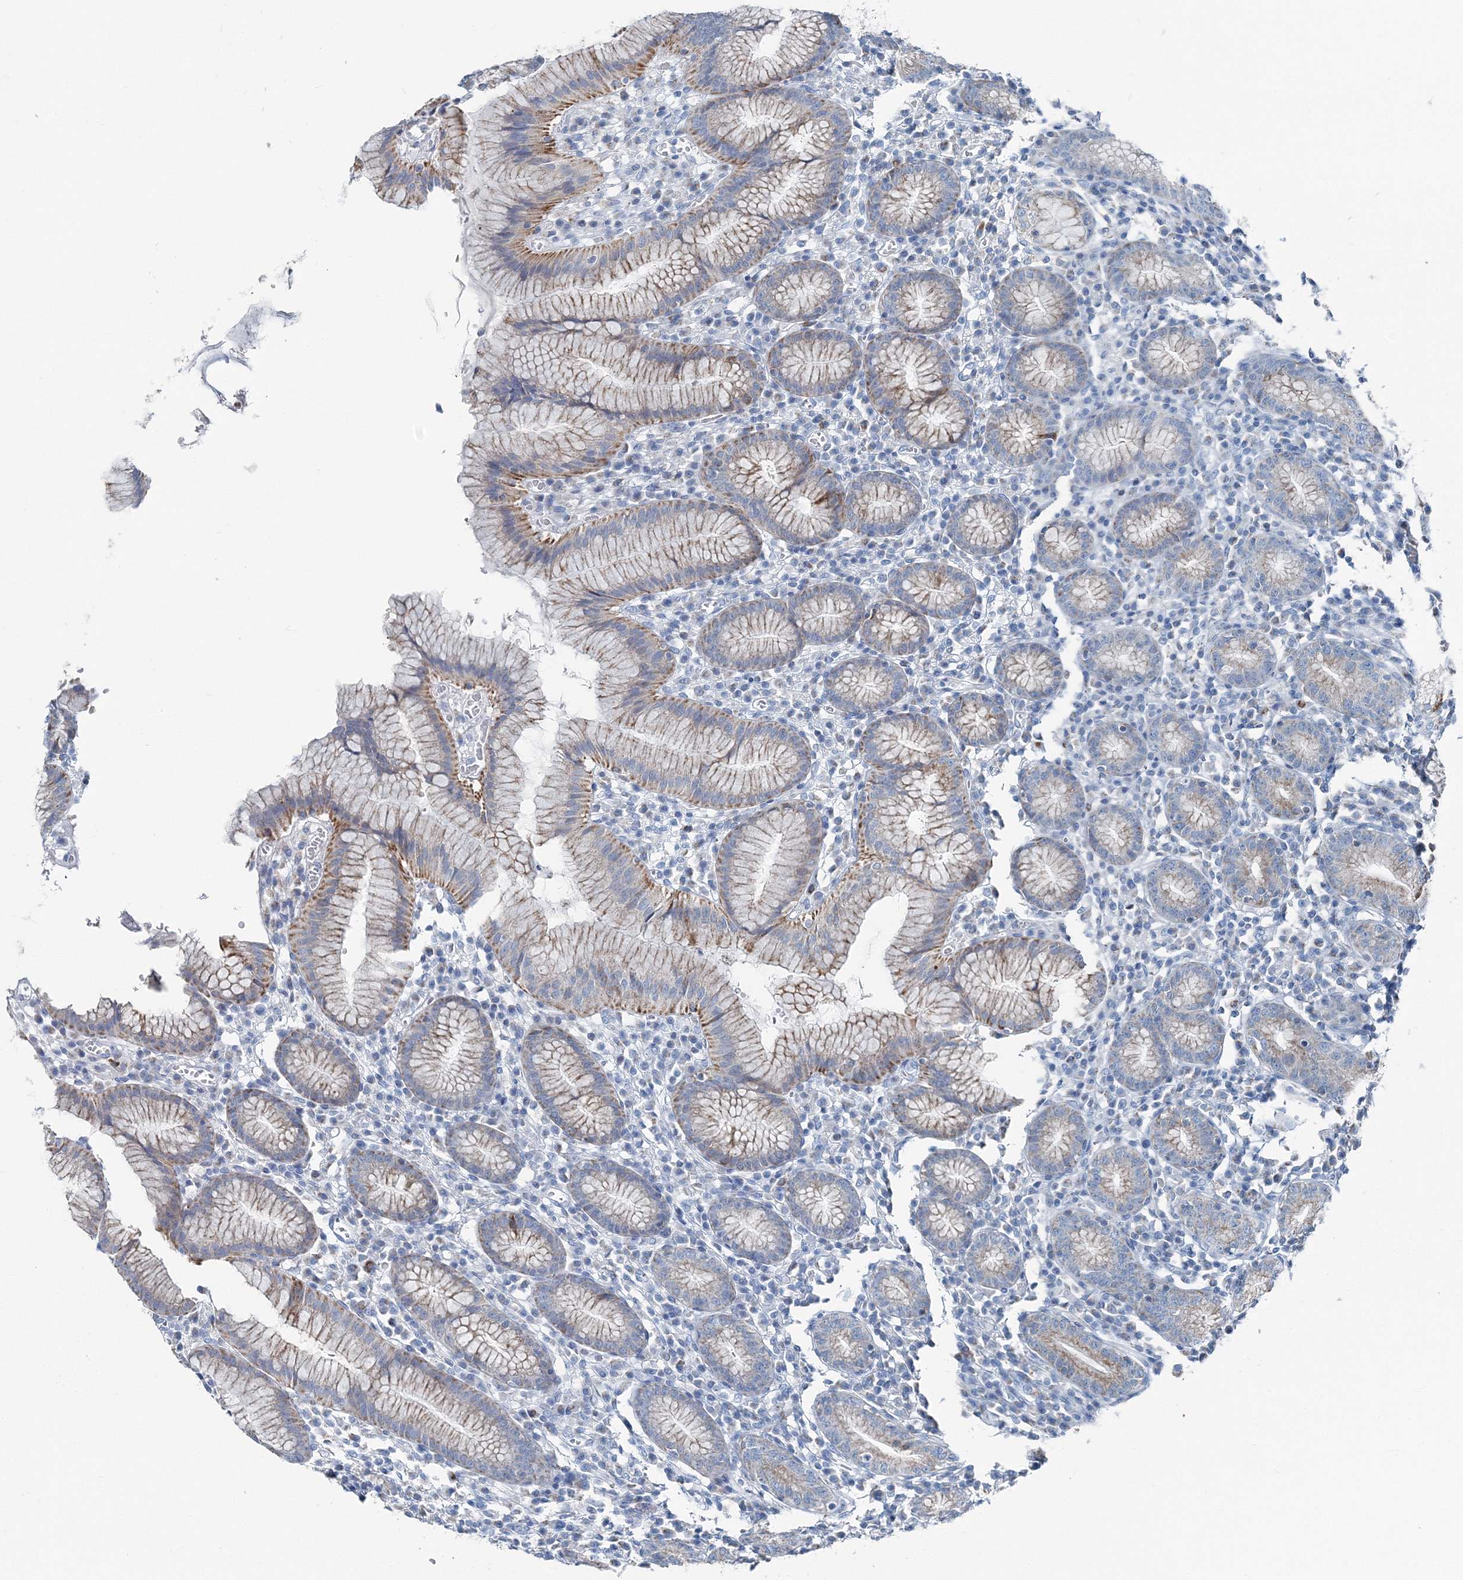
{"staining": {"intensity": "strong", "quantity": "25%-75%", "location": "cytoplasmic/membranous"}, "tissue": "stomach", "cell_type": "Glandular cells", "image_type": "normal", "snomed": [{"axis": "morphology", "description": "Normal tissue, NOS"}, {"axis": "topography", "description": "Stomach"}], "caption": "High-magnification brightfield microscopy of normal stomach stained with DAB (brown) and counterstained with hematoxylin (blue). glandular cells exhibit strong cytoplasmic/membranous expression is identified in approximately25%-75% of cells. The protein of interest is shown in brown color, while the nuclei are stained blue.", "gene": "GABARAPL2", "patient": {"sex": "male", "age": 55}}